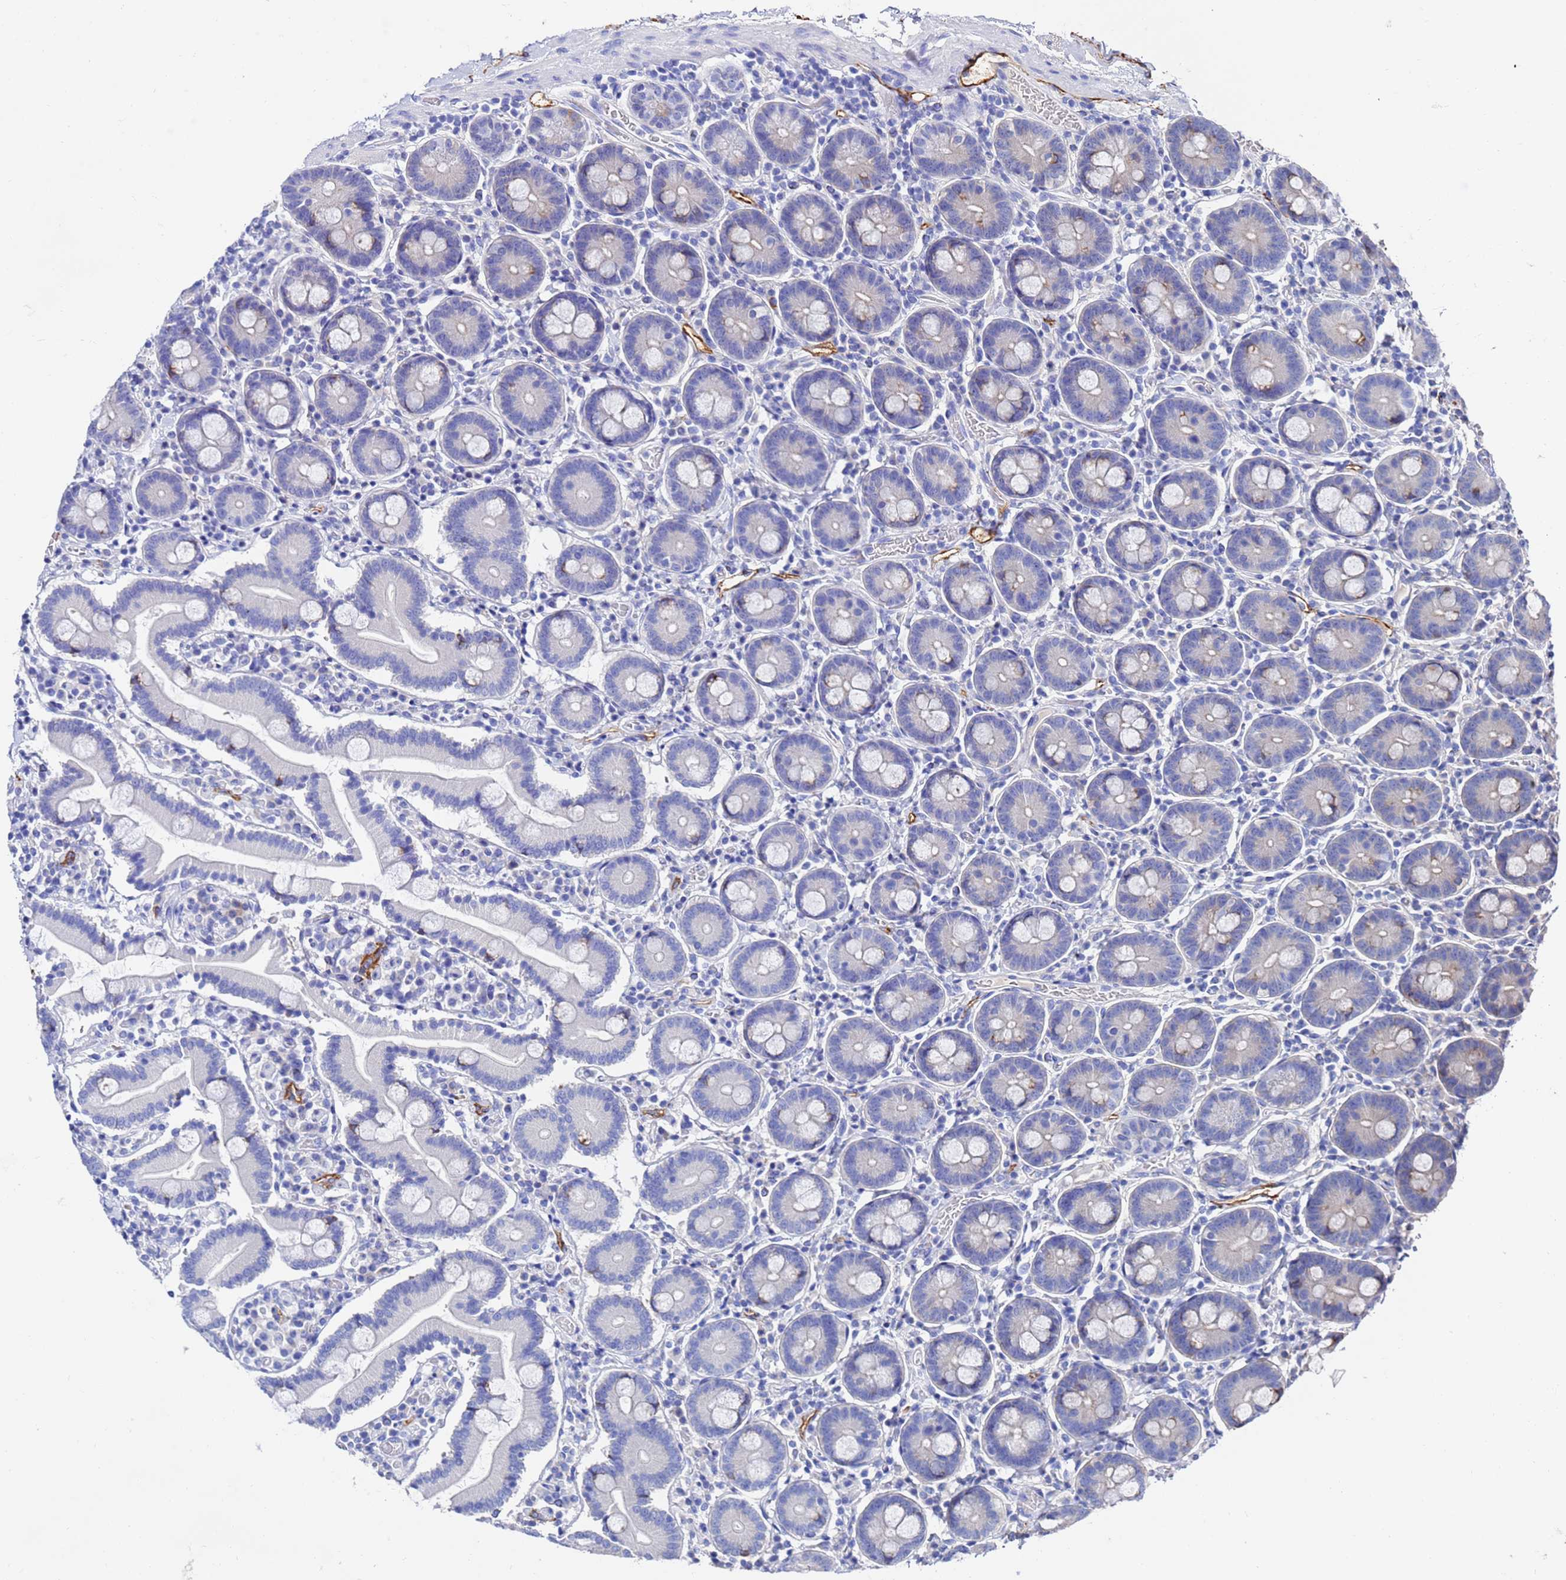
{"staining": {"intensity": "negative", "quantity": "none", "location": "none"}, "tissue": "duodenum", "cell_type": "Glandular cells", "image_type": "normal", "snomed": [{"axis": "morphology", "description": "Normal tissue, NOS"}, {"axis": "topography", "description": "Duodenum"}], "caption": "Immunohistochemistry micrograph of benign duodenum stained for a protein (brown), which demonstrates no staining in glandular cells. (IHC, brightfield microscopy, high magnification).", "gene": "AQP12A", "patient": {"sex": "male", "age": 55}}